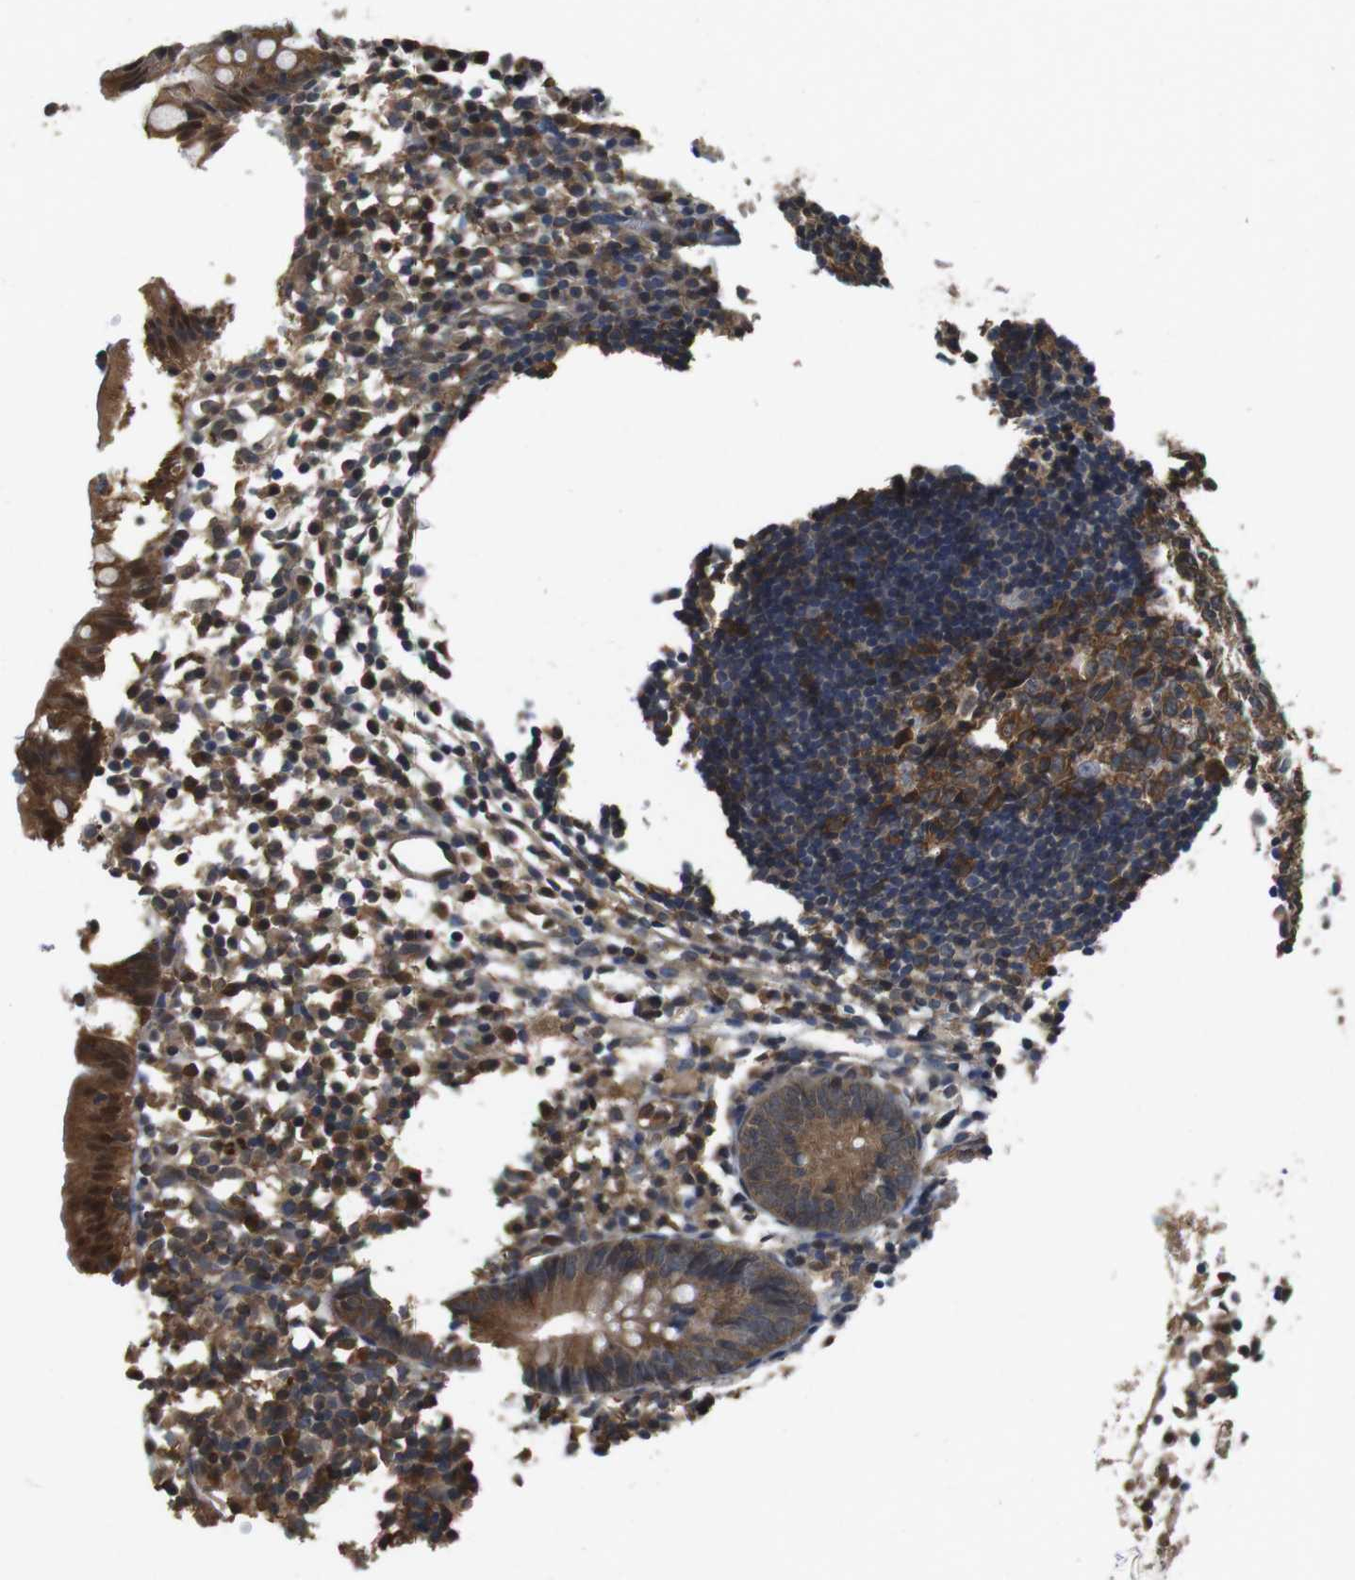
{"staining": {"intensity": "moderate", "quantity": ">75%", "location": "cytoplasmic/membranous,nuclear"}, "tissue": "appendix", "cell_type": "Glandular cells", "image_type": "normal", "snomed": [{"axis": "morphology", "description": "Normal tissue, NOS"}, {"axis": "topography", "description": "Appendix"}], "caption": "A high-resolution photomicrograph shows immunohistochemistry (IHC) staining of unremarkable appendix, which reveals moderate cytoplasmic/membranous,nuclear positivity in approximately >75% of glandular cells.", "gene": "LDHA", "patient": {"sex": "female", "age": 20}}